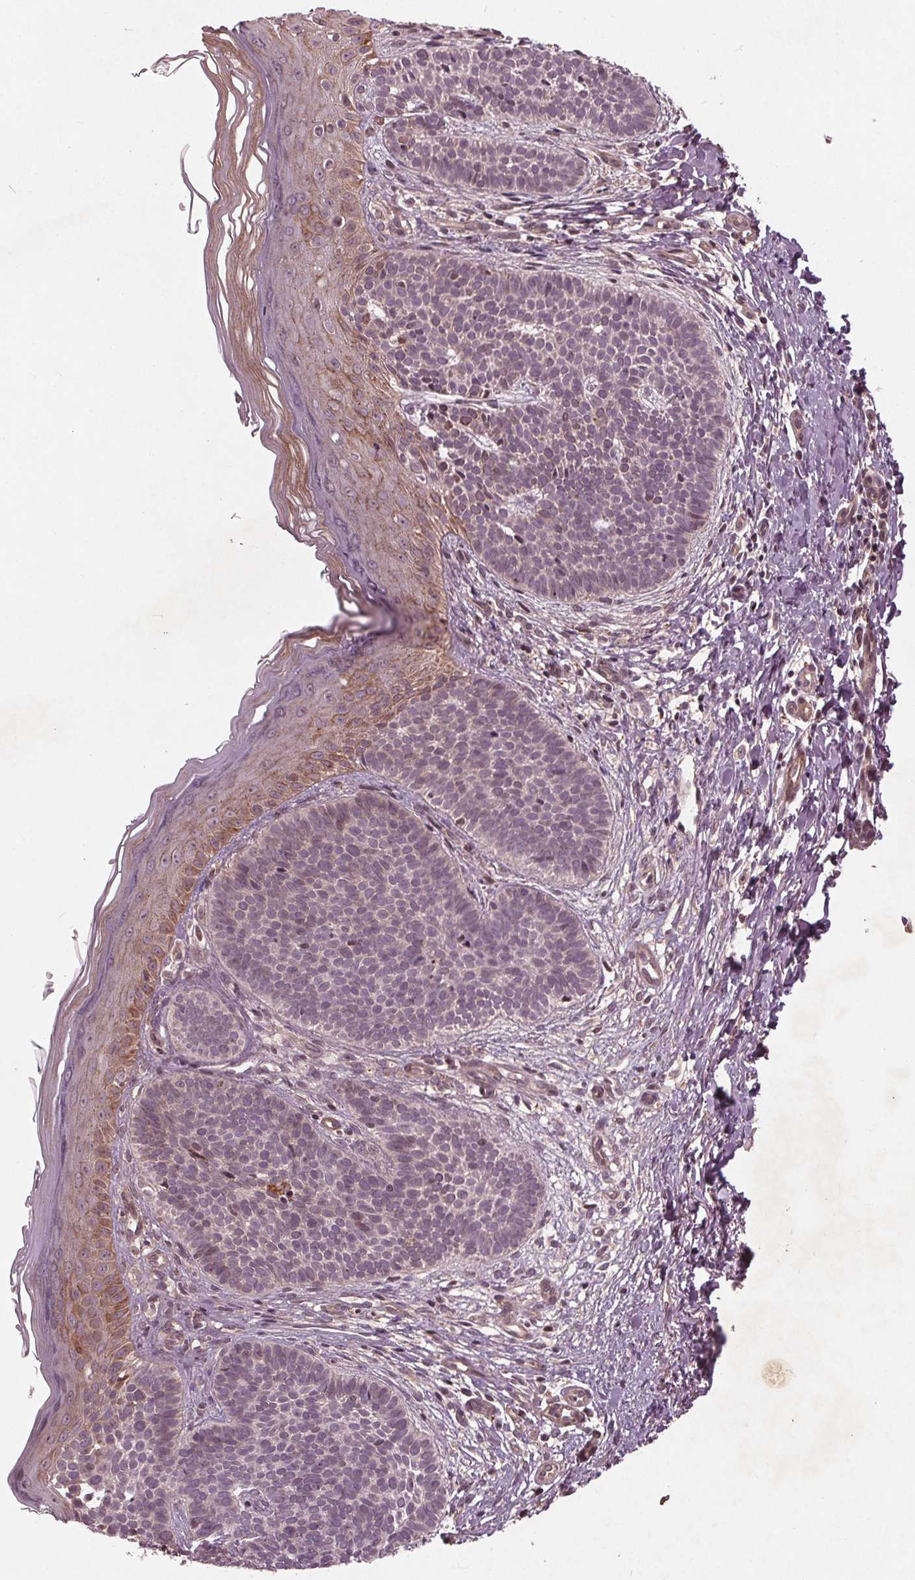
{"staining": {"intensity": "negative", "quantity": "none", "location": "none"}, "tissue": "skin cancer", "cell_type": "Tumor cells", "image_type": "cancer", "snomed": [{"axis": "morphology", "description": "Basal cell carcinoma"}, {"axis": "topography", "description": "Skin"}], "caption": "The immunohistochemistry image has no significant positivity in tumor cells of skin cancer (basal cell carcinoma) tissue.", "gene": "CDKL4", "patient": {"sex": "female", "age": 70}}